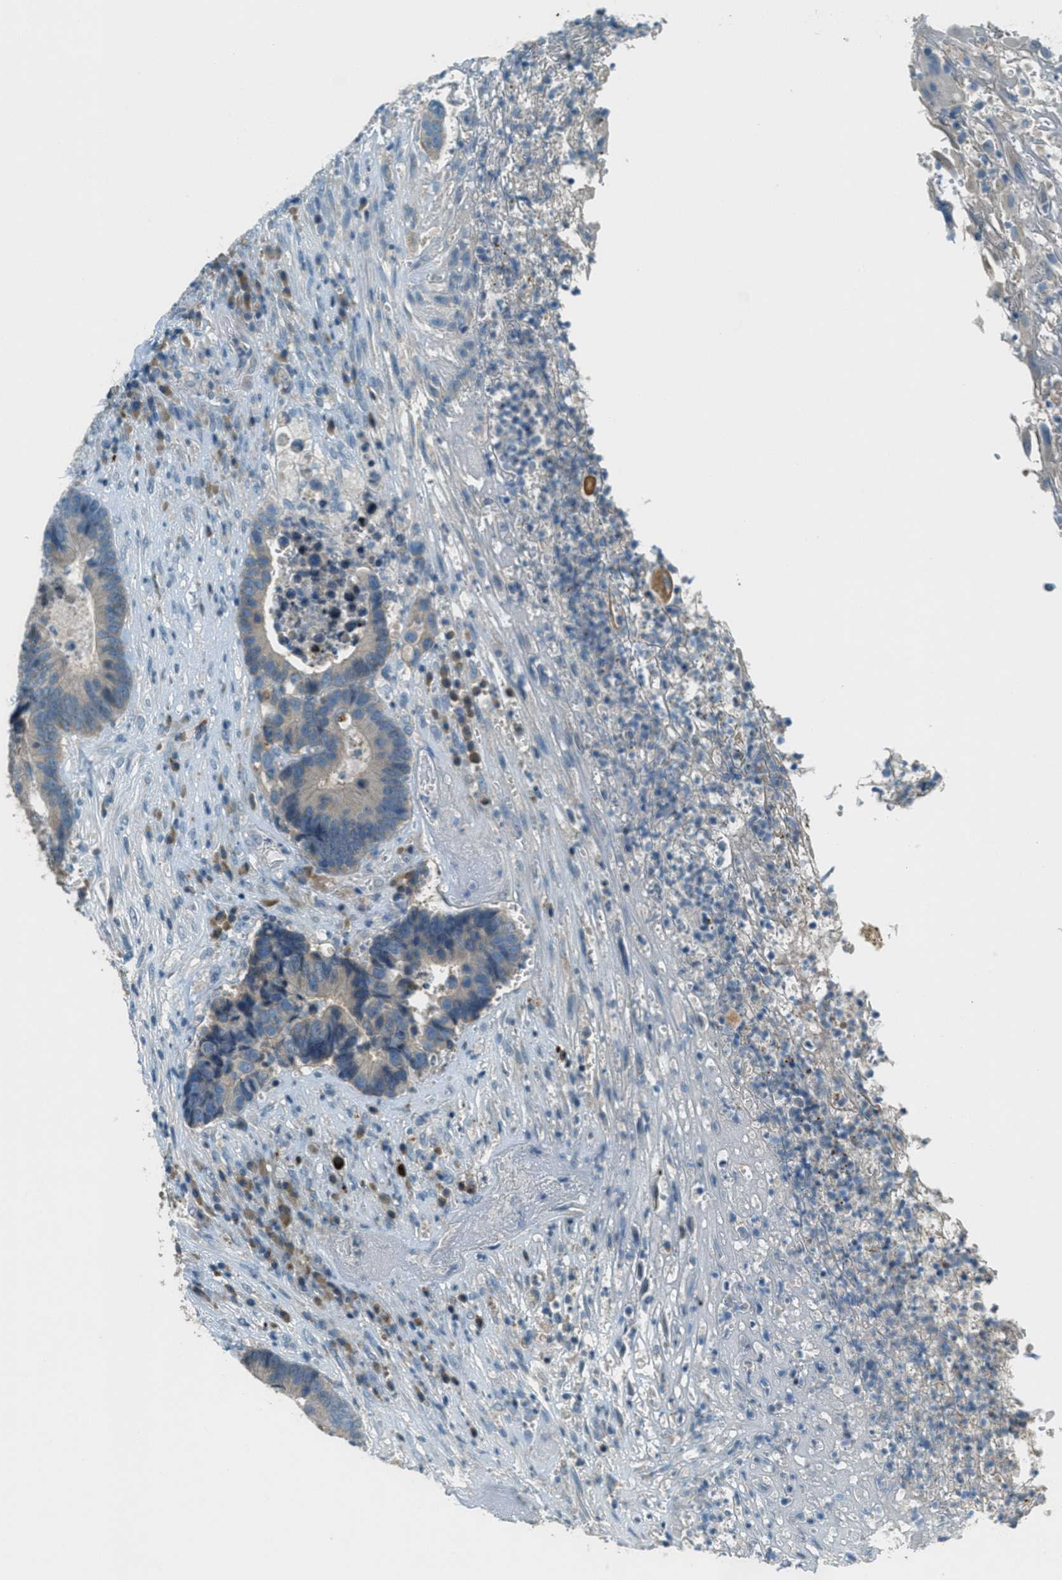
{"staining": {"intensity": "negative", "quantity": "none", "location": "none"}, "tissue": "colorectal cancer", "cell_type": "Tumor cells", "image_type": "cancer", "snomed": [{"axis": "morphology", "description": "Adenocarcinoma, NOS"}, {"axis": "topography", "description": "Rectum"}], "caption": "Human colorectal cancer stained for a protein using immunohistochemistry reveals no staining in tumor cells.", "gene": "MSLN", "patient": {"sex": "female", "age": 89}}